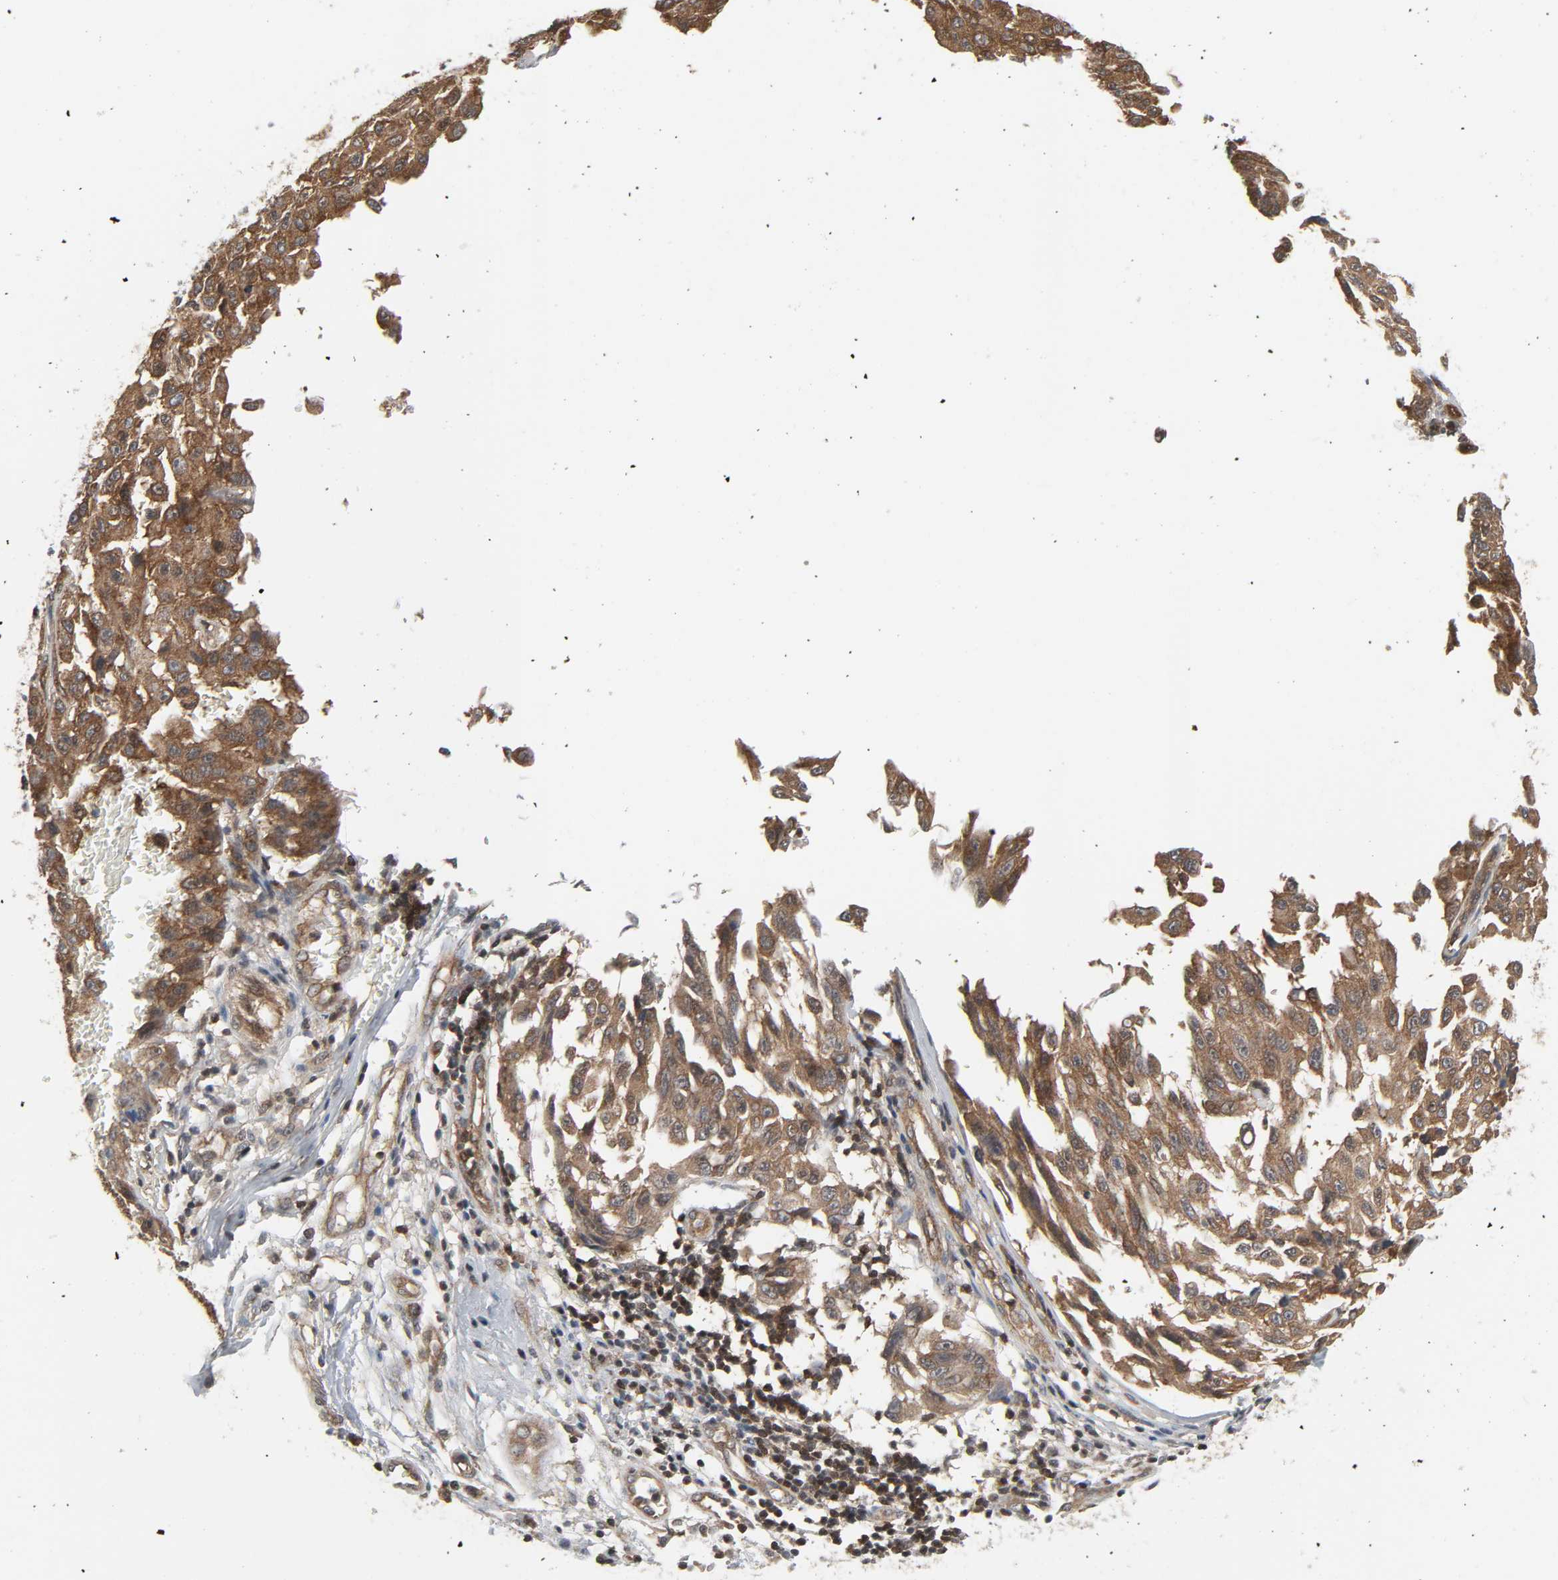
{"staining": {"intensity": "strong", "quantity": ">75%", "location": "cytoplasmic/membranous"}, "tissue": "melanoma", "cell_type": "Tumor cells", "image_type": "cancer", "snomed": [{"axis": "morphology", "description": "Malignant melanoma, NOS"}, {"axis": "topography", "description": "Skin"}], "caption": "Immunohistochemical staining of human malignant melanoma demonstrates strong cytoplasmic/membranous protein expression in about >75% of tumor cells.", "gene": "GSK3A", "patient": {"sex": "male", "age": 30}}